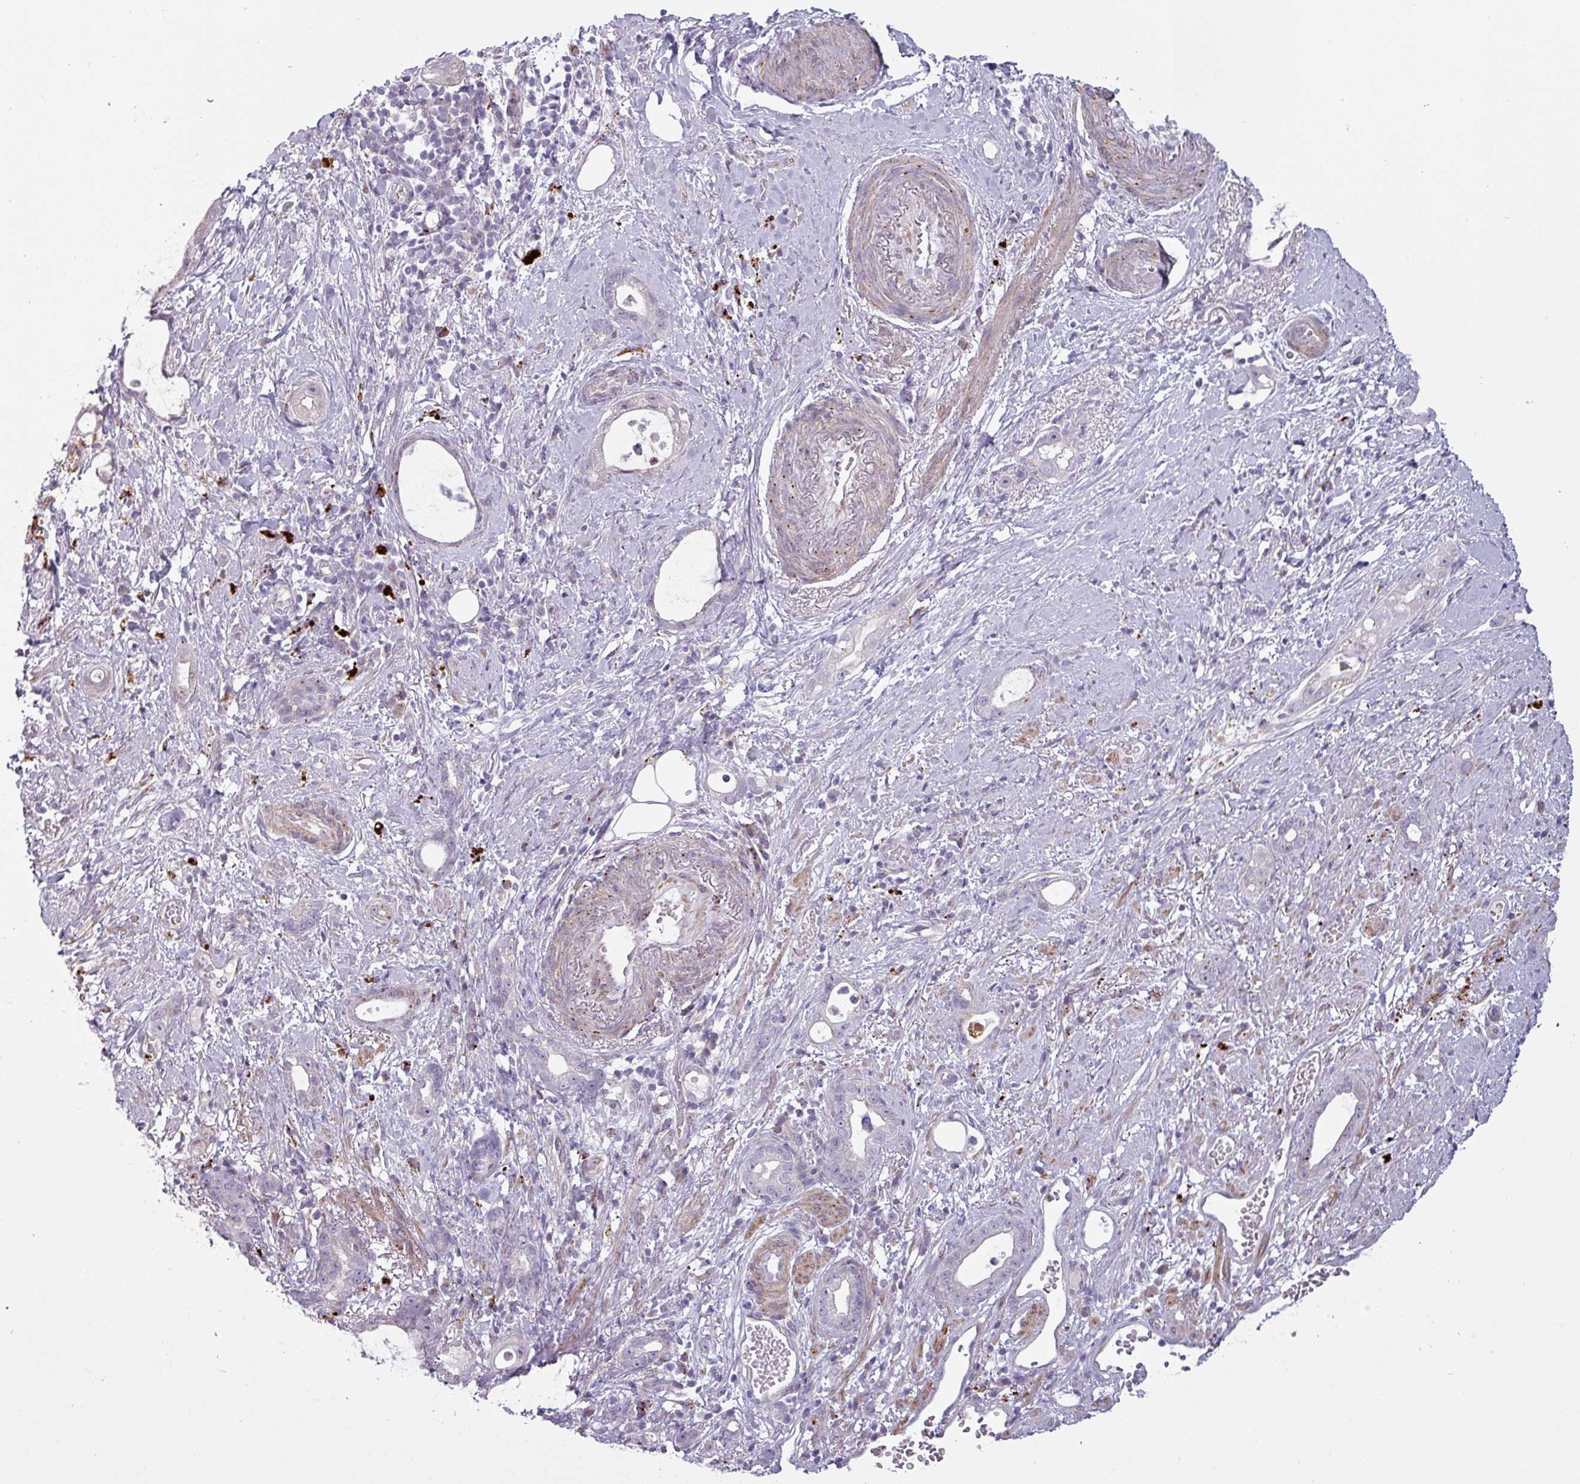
{"staining": {"intensity": "negative", "quantity": "none", "location": "none"}, "tissue": "stomach cancer", "cell_type": "Tumor cells", "image_type": "cancer", "snomed": [{"axis": "morphology", "description": "Adenocarcinoma, NOS"}, {"axis": "topography", "description": "Stomach"}], "caption": "DAB (3,3'-diaminobenzidine) immunohistochemical staining of human stomach cancer exhibits no significant positivity in tumor cells.", "gene": "MAP7D2", "patient": {"sex": "male", "age": 55}}